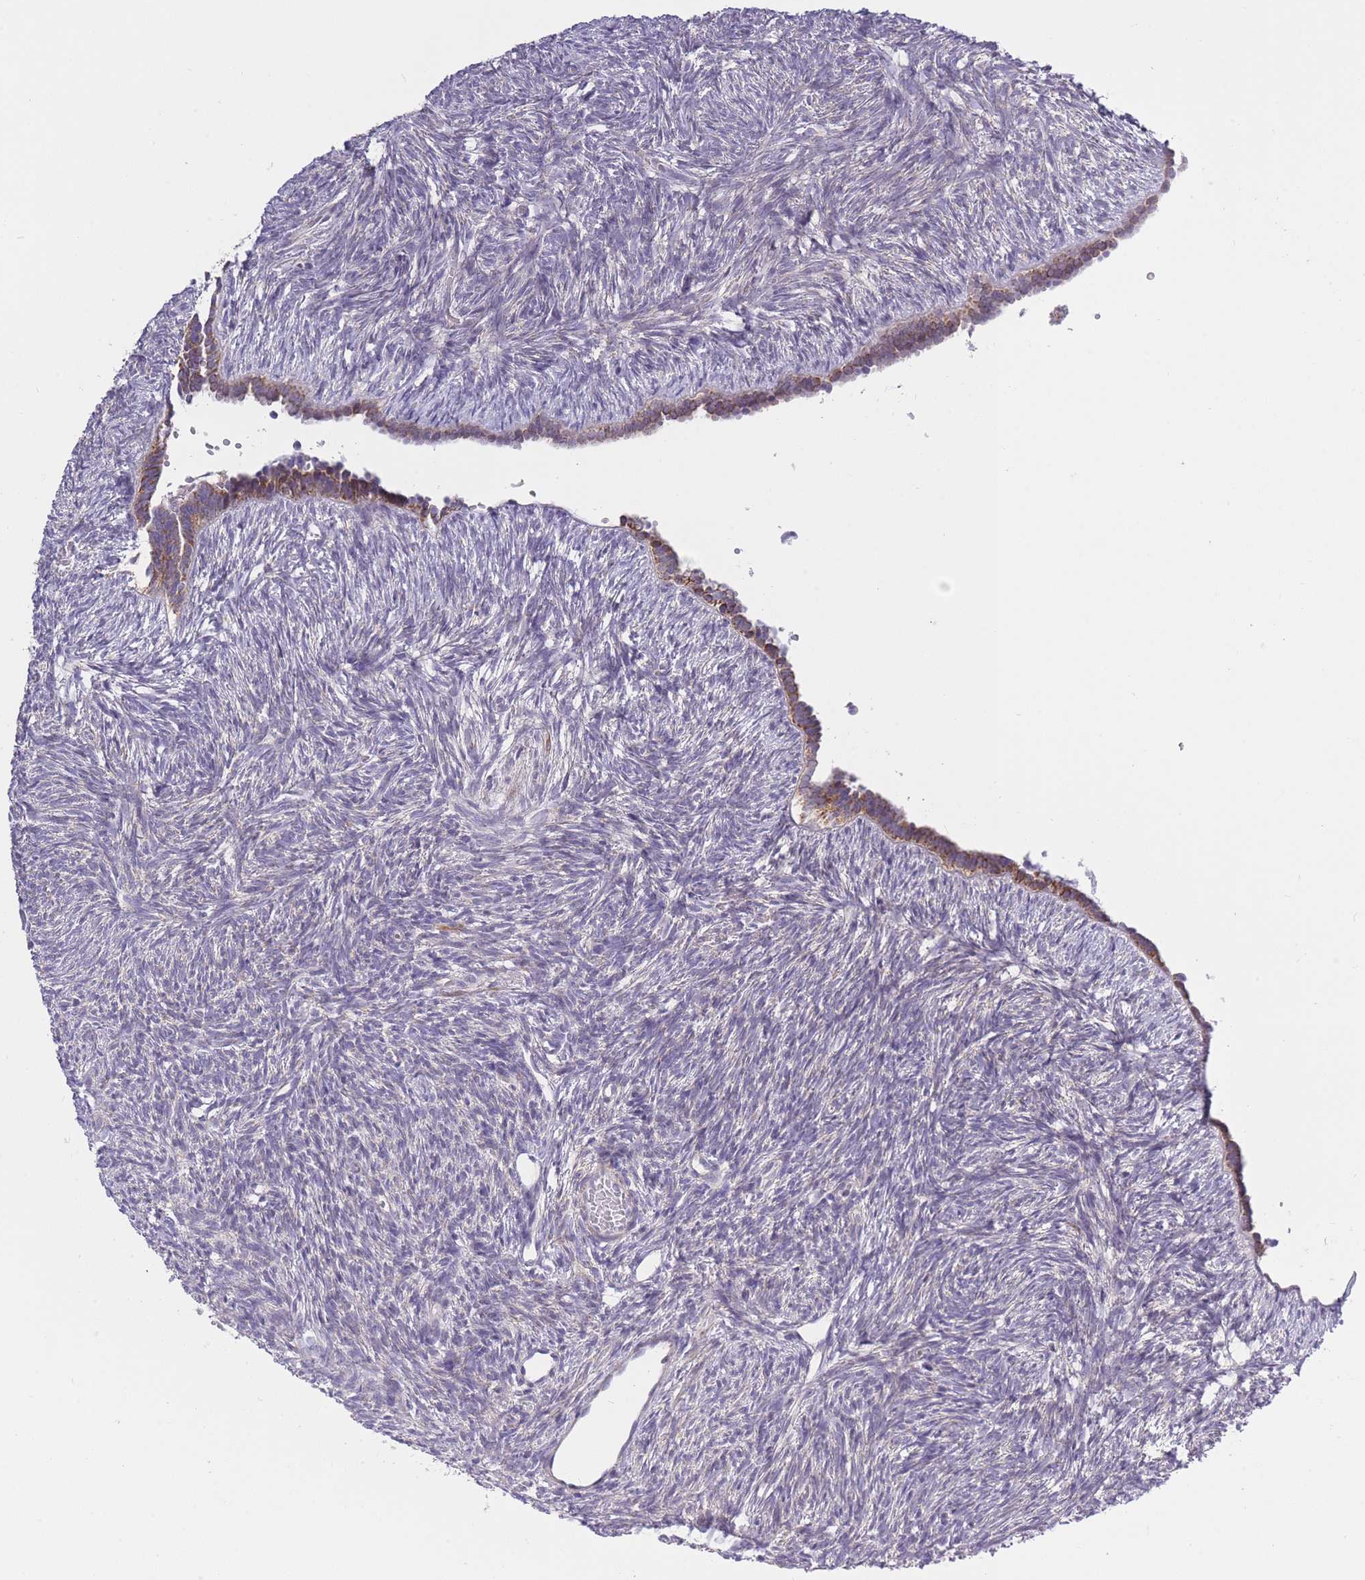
{"staining": {"intensity": "negative", "quantity": "none", "location": "none"}, "tissue": "ovary", "cell_type": "Ovarian stroma cells", "image_type": "normal", "snomed": [{"axis": "morphology", "description": "Normal tissue, NOS"}, {"axis": "topography", "description": "Ovary"}], "caption": "A high-resolution micrograph shows IHC staining of unremarkable ovary, which displays no significant staining in ovarian stroma cells.", "gene": "ZBTB24", "patient": {"sex": "female", "age": 51}}